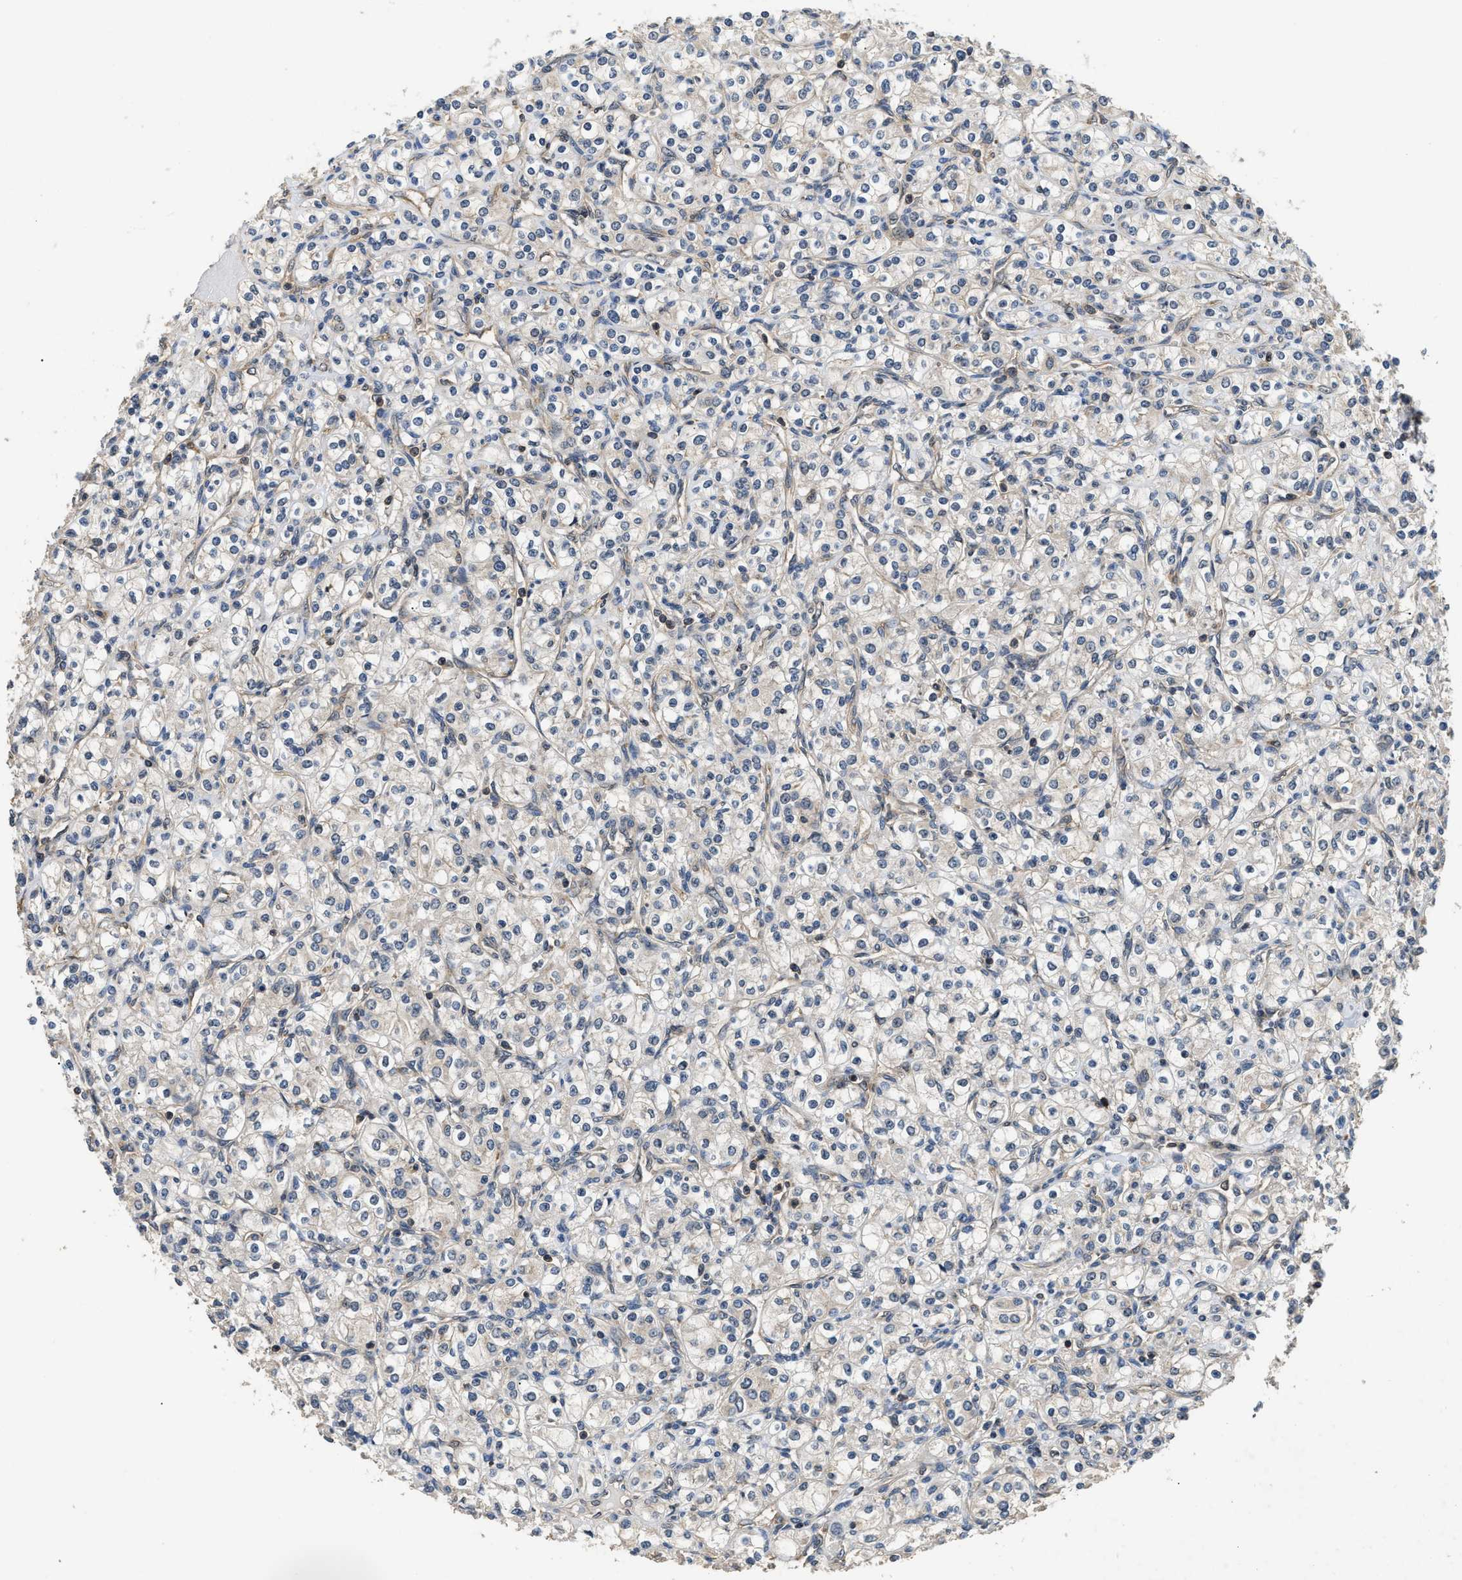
{"staining": {"intensity": "negative", "quantity": "none", "location": "none"}, "tissue": "renal cancer", "cell_type": "Tumor cells", "image_type": "cancer", "snomed": [{"axis": "morphology", "description": "Adenocarcinoma, NOS"}, {"axis": "topography", "description": "Kidney"}], "caption": "Tumor cells are negative for protein expression in human renal cancer (adenocarcinoma).", "gene": "DNAJC2", "patient": {"sex": "male", "age": 77}}